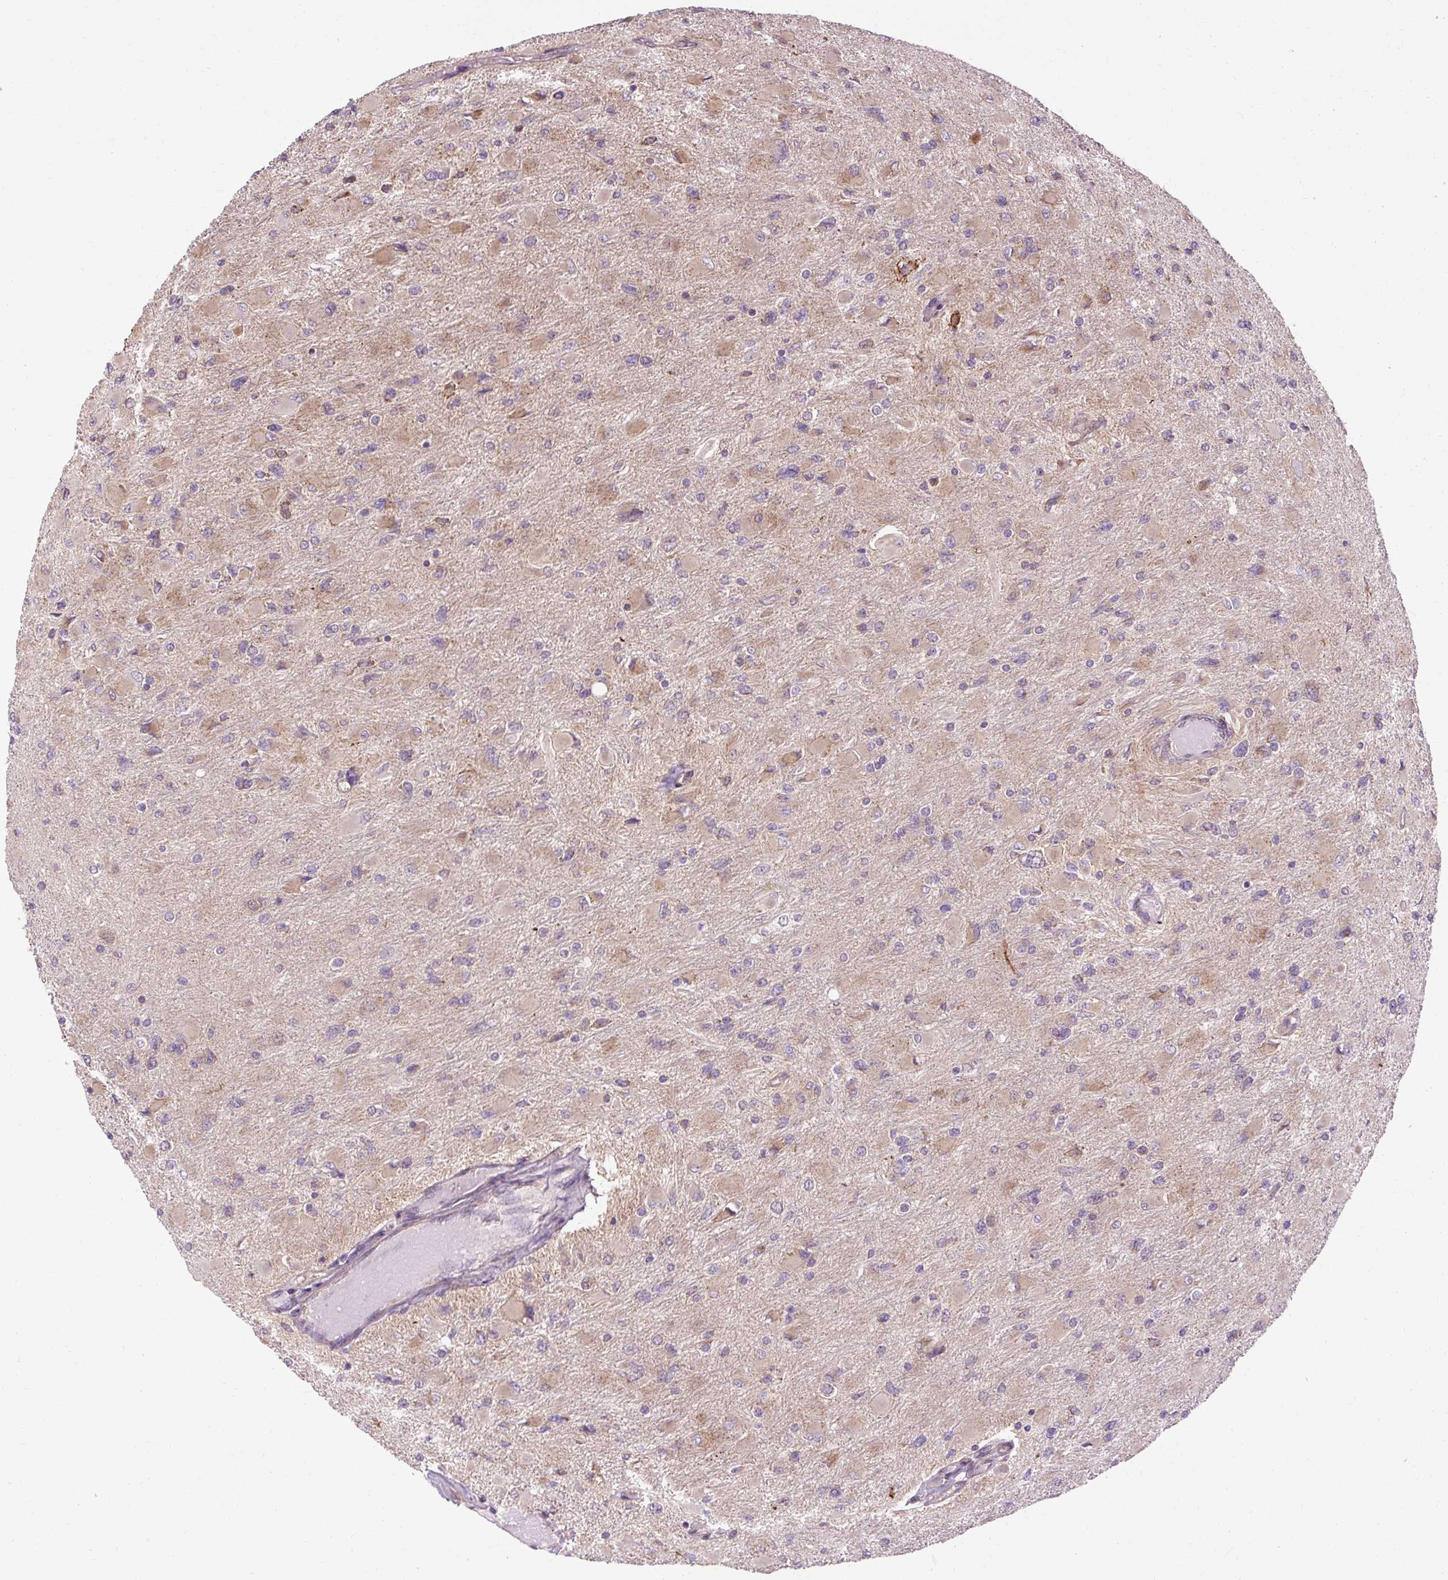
{"staining": {"intensity": "moderate", "quantity": "<25%", "location": "cytoplasmic/membranous"}, "tissue": "glioma", "cell_type": "Tumor cells", "image_type": "cancer", "snomed": [{"axis": "morphology", "description": "Glioma, malignant, High grade"}, {"axis": "topography", "description": "Cerebral cortex"}], "caption": "Tumor cells demonstrate low levels of moderate cytoplasmic/membranous expression in about <25% of cells in human malignant glioma (high-grade).", "gene": "FLRT1", "patient": {"sex": "female", "age": 36}}